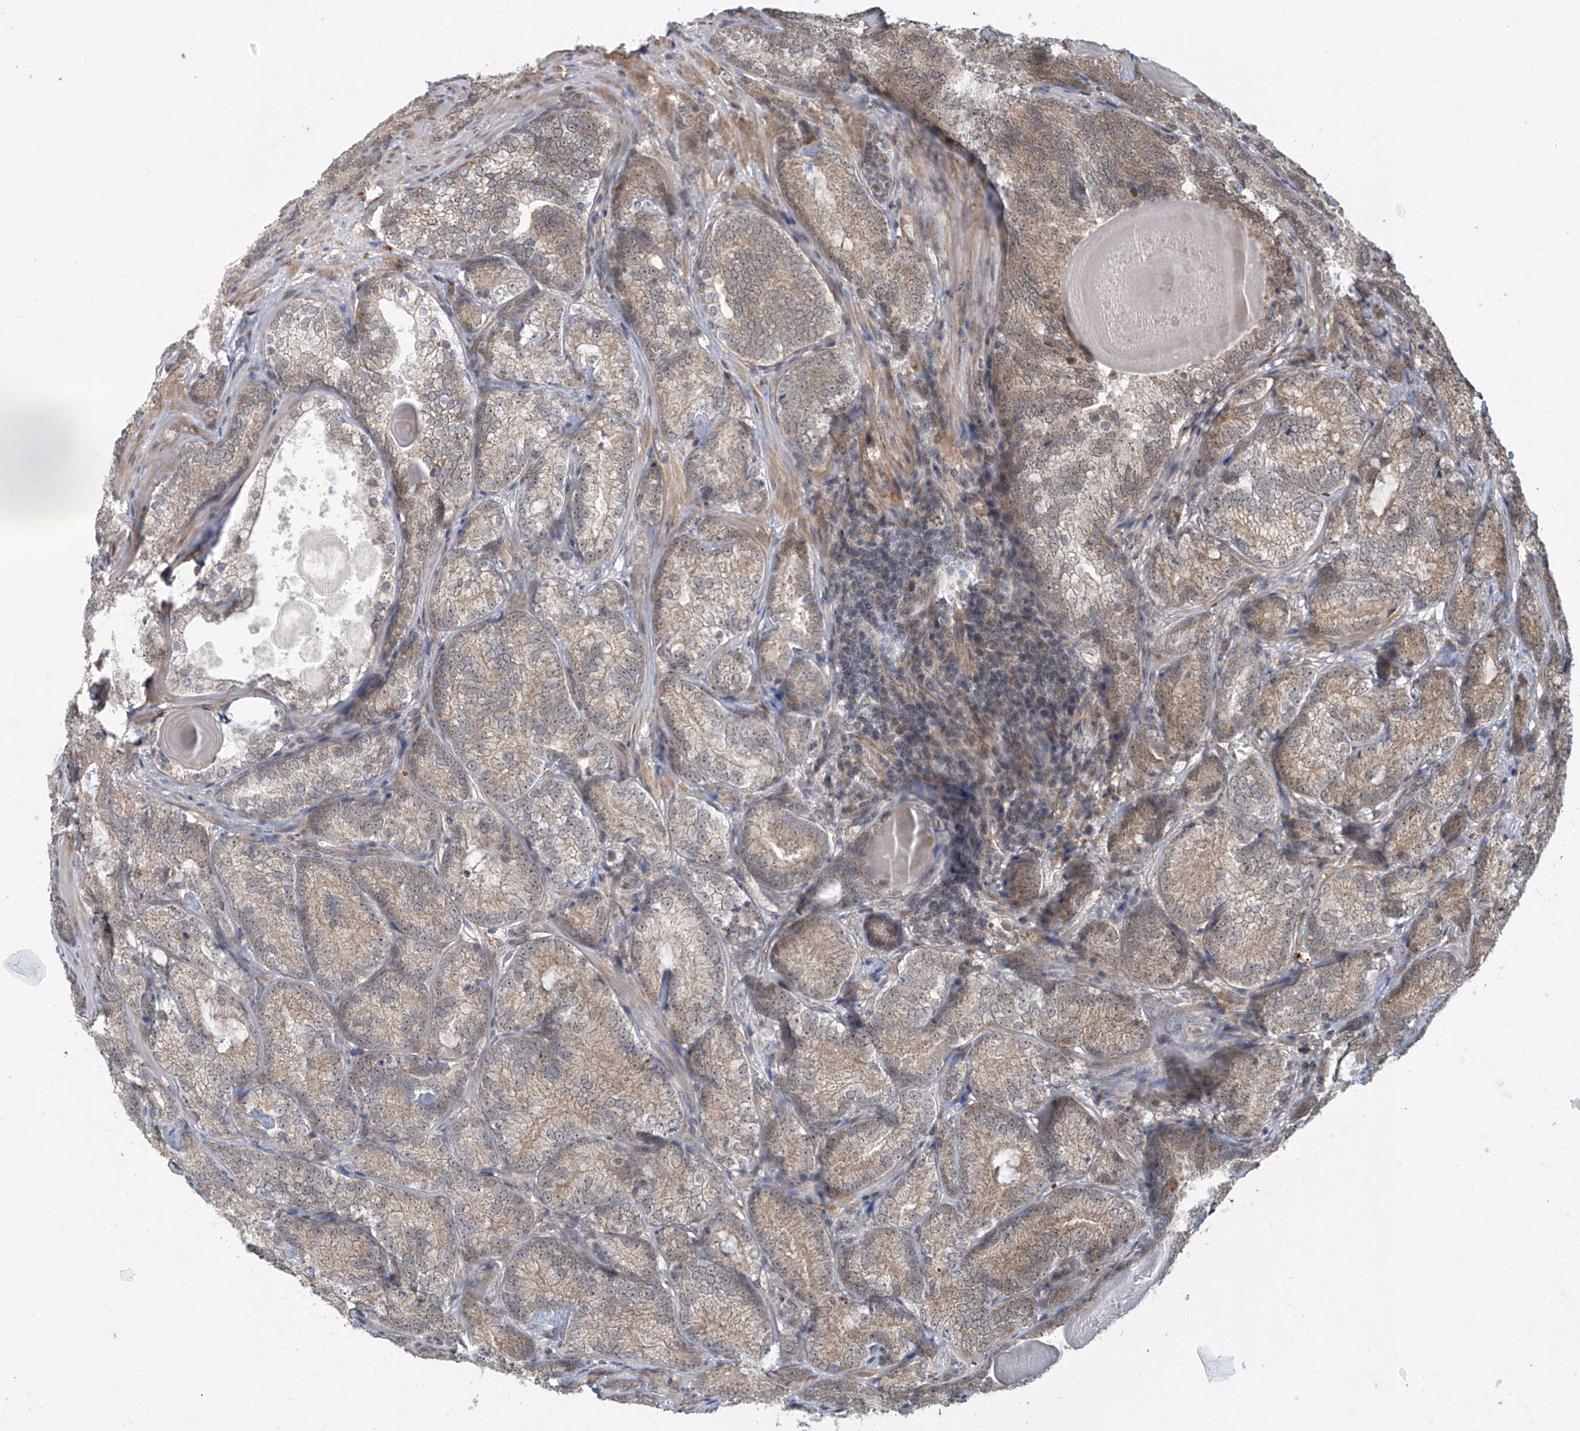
{"staining": {"intensity": "weak", "quantity": ">75%", "location": "cytoplasmic/membranous"}, "tissue": "prostate cancer", "cell_type": "Tumor cells", "image_type": "cancer", "snomed": [{"axis": "morphology", "description": "Adenocarcinoma, High grade"}, {"axis": "topography", "description": "Prostate"}], "caption": "Immunohistochemistry staining of prostate cancer (high-grade adenocarcinoma), which demonstrates low levels of weak cytoplasmic/membranous staining in approximately >75% of tumor cells indicating weak cytoplasmic/membranous protein expression. The staining was performed using DAB (3,3'-diaminobenzidine) (brown) for protein detection and nuclei were counterstained in hematoxylin (blue).", "gene": "ABHD13", "patient": {"sex": "male", "age": 66}}